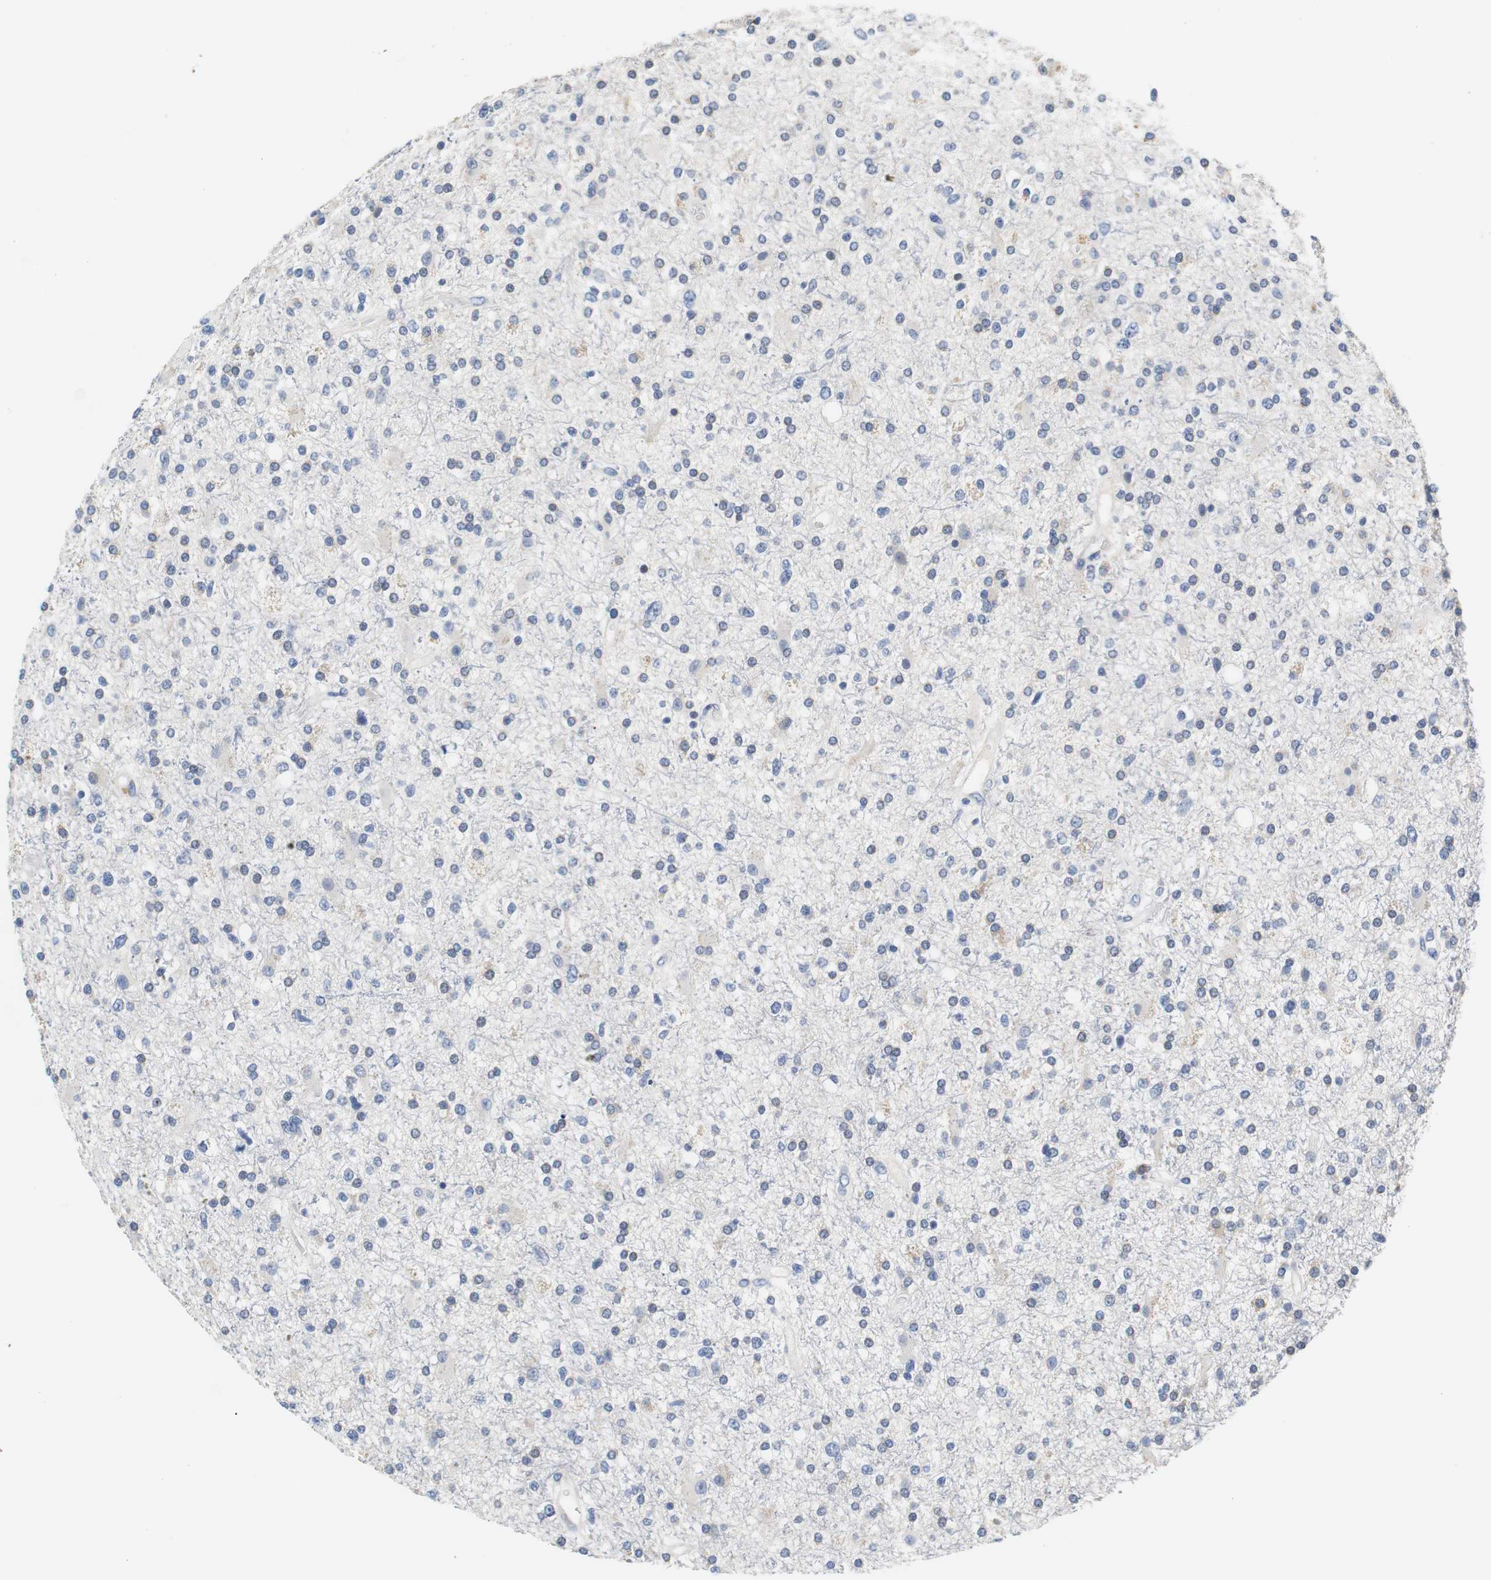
{"staining": {"intensity": "weak", "quantity": "<25%", "location": "cytoplasmic/membranous"}, "tissue": "glioma", "cell_type": "Tumor cells", "image_type": "cancer", "snomed": [{"axis": "morphology", "description": "Glioma, malignant, High grade"}, {"axis": "topography", "description": "Brain"}], "caption": "Immunohistochemistry micrograph of neoplastic tissue: glioma stained with DAB (3,3'-diaminobenzidine) exhibits no significant protein staining in tumor cells. (Brightfield microscopy of DAB immunohistochemistry at high magnification).", "gene": "PCK1", "patient": {"sex": "male", "age": 33}}